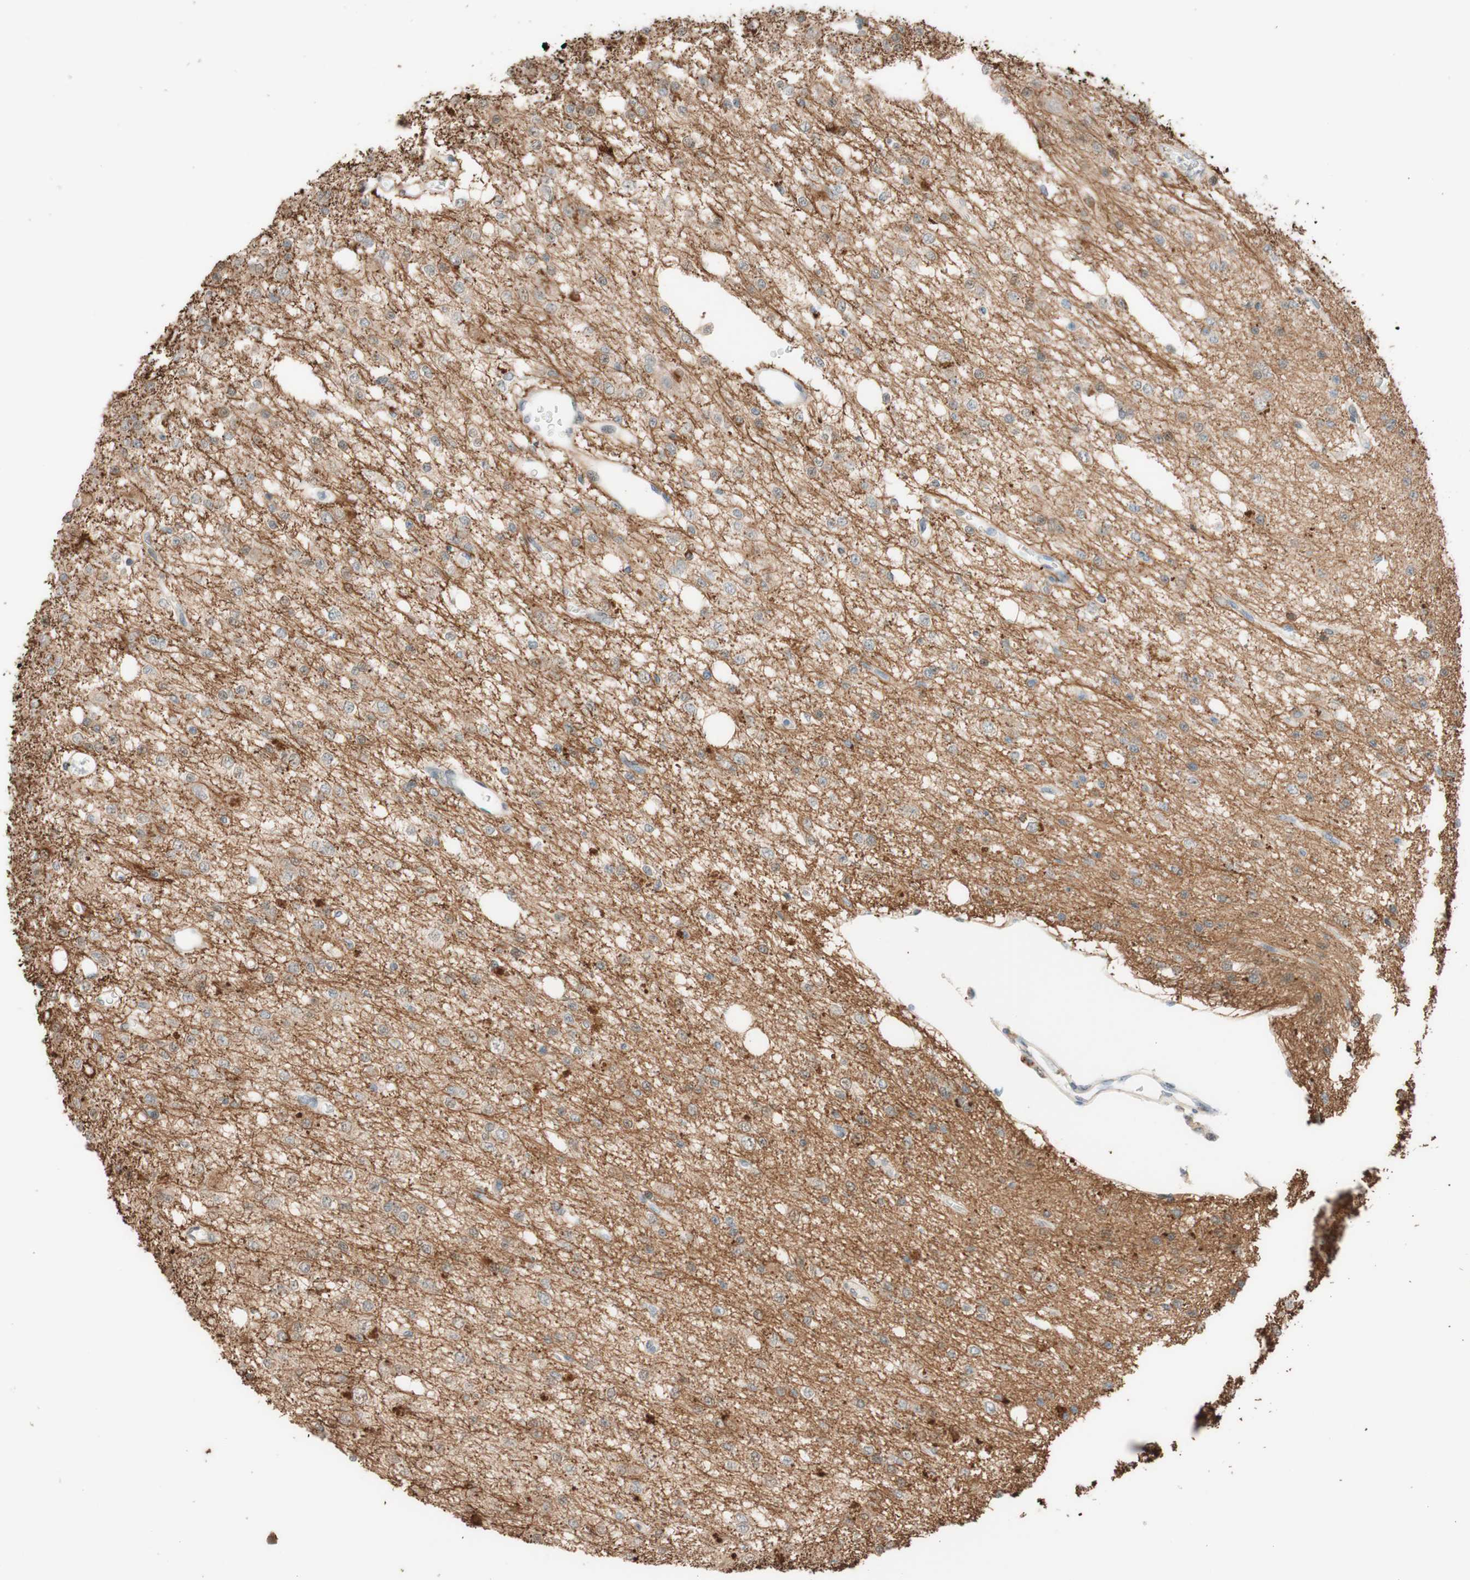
{"staining": {"intensity": "moderate", "quantity": "<25%", "location": "cytoplasmic/membranous"}, "tissue": "glioma", "cell_type": "Tumor cells", "image_type": "cancer", "snomed": [{"axis": "morphology", "description": "Glioma, malignant, Low grade"}, {"axis": "topography", "description": "Brain"}], "caption": "Low-grade glioma (malignant) stained with a brown dye demonstrates moderate cytoplasmic/membranous positive staining in approximately <25% of tumor cells.", "gene": "CCNC", "patient": {"sex": "male", "age": 38}}